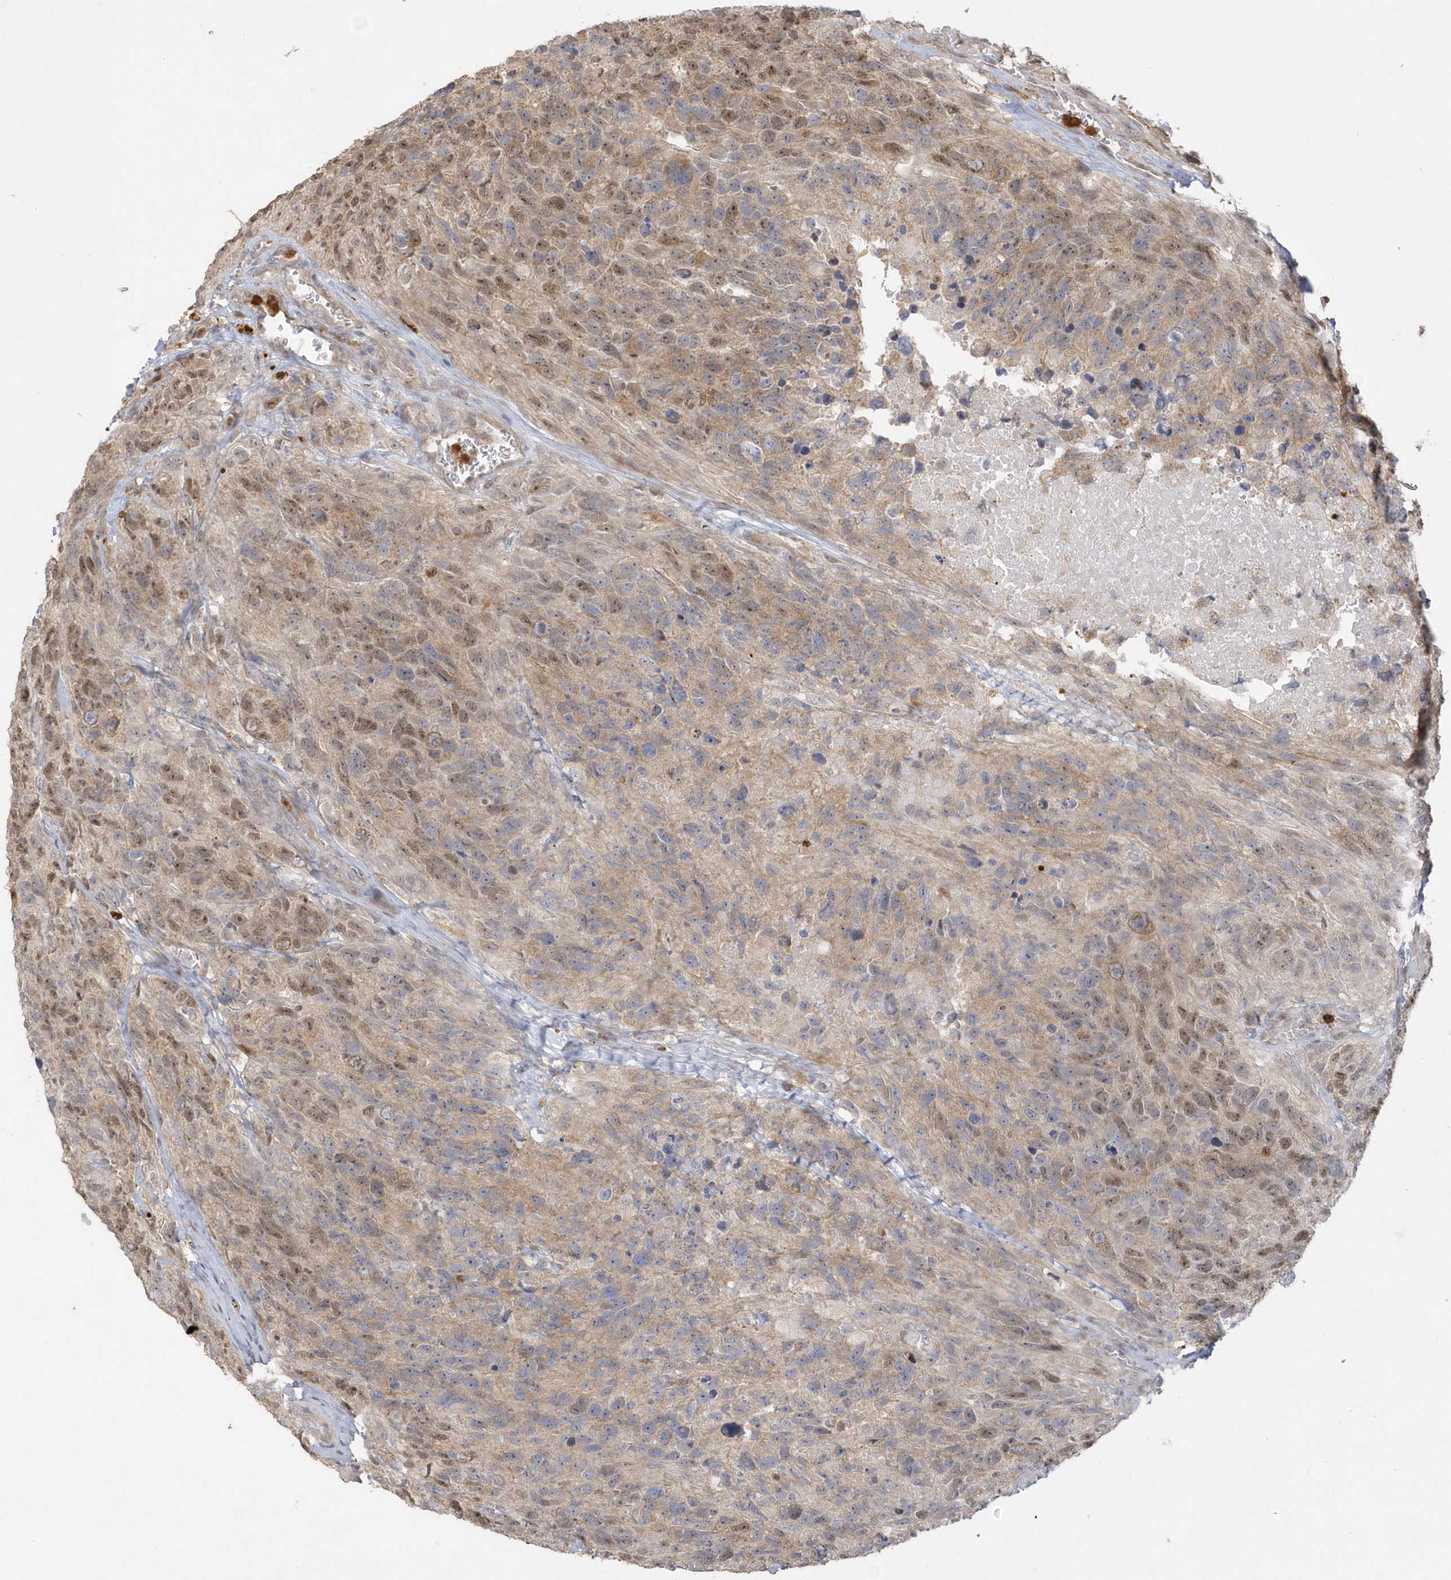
{"staining": {"intensity": "moderate", "quantity": ">75%", "location": "cytoplasmic/membranous,nuclear"}, "tissue": "glioma", "cell_type": "Tumor cells", "image_type": "cancer", "snomed": [{"axis": "morphology", "description": "Glioma, malignant, High grade"}, {"axis": "topography", "description": "Brain"}], "caption": "Tumor cells show medium levels of moderate cytoplasmic/membranous and nuclear staining in approximately >75% of cells in human glioma. (DAB (3,3'-diaminobenzidine) IHC with brightfield microscopy, high magnification).", "gene": "NAF1", "patient": {"sex": "male", "age": 69}}